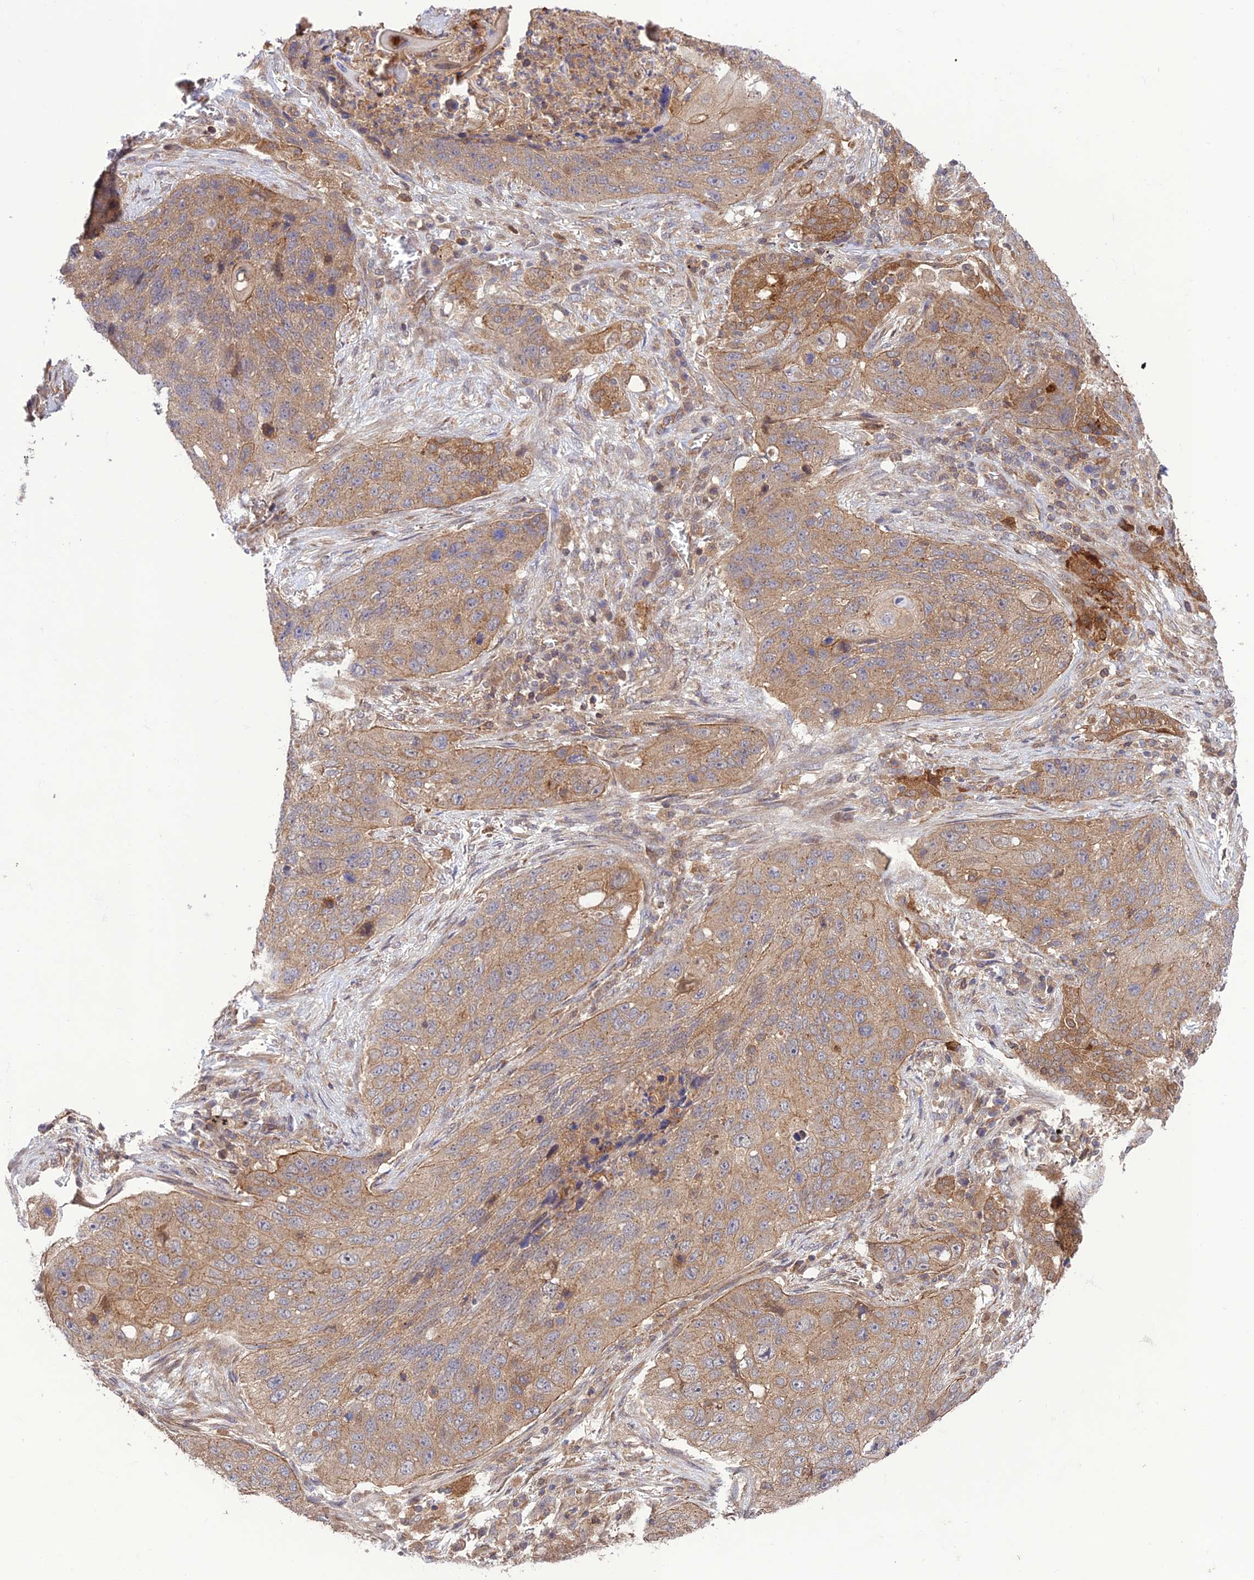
{"staining": {"intensity": "moderate", "quantity": "25%-75%", "location": "cytoplasmic/membranous"}, "tissue": "lung cancer", "cell_type": "Tumor cells", "image_type": "cancer", "snomed": [{"axis": "morphology", "description": "Squamous cell carcinoma, NOS"}, {"axis": "topography", "description": "Lung"}], "caption": "This image reveals squamous cell carcinoma (lung) stained with immunohistochemistry to label a protein in brown. The cytoplasmic/membranous of tumor cells show moderate positivity for the protein. Nuclei are counter-stained blue.", "gene": "FCHSD1", "patient": {"sex": "female", "age": 63}}